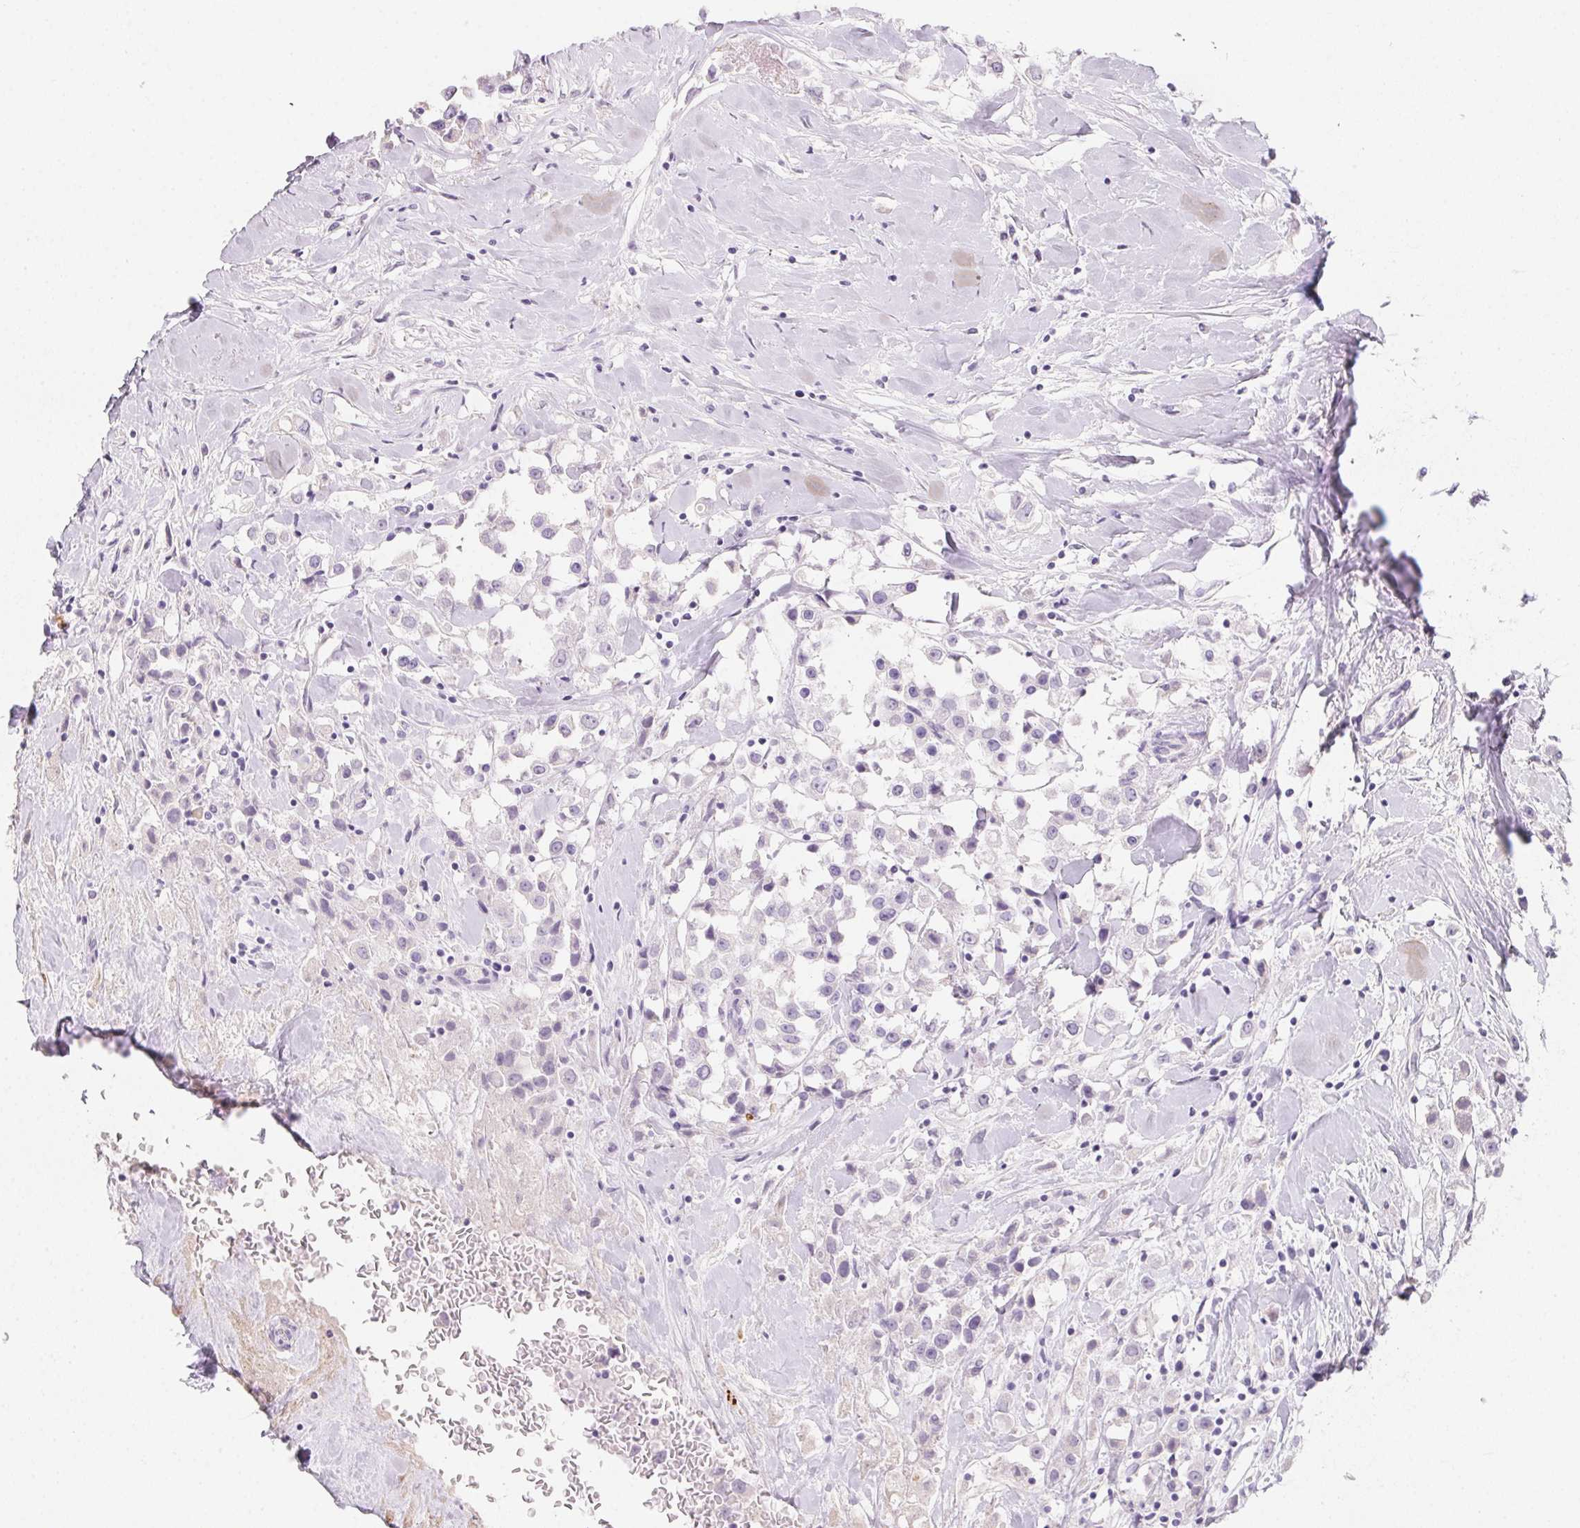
{"staining": {"intensity": "negative", "quantity": "none", "location": "none"}, "tissue": "breast cancer", "cell_type": "Tumor cells", "image_type": "cancer", "snomed": [{"axis": "morphology", "description": "Duct carcinoma"}, {"axis": "topography", "description": "Breast"}], "caption": "Immunohistochemical staining of breast cancer (invasive ductal carcinoma) reveals no significant staining in tumor cells.", "gene": "MYL4", "patient": {"sex": "female", "age": 61}}